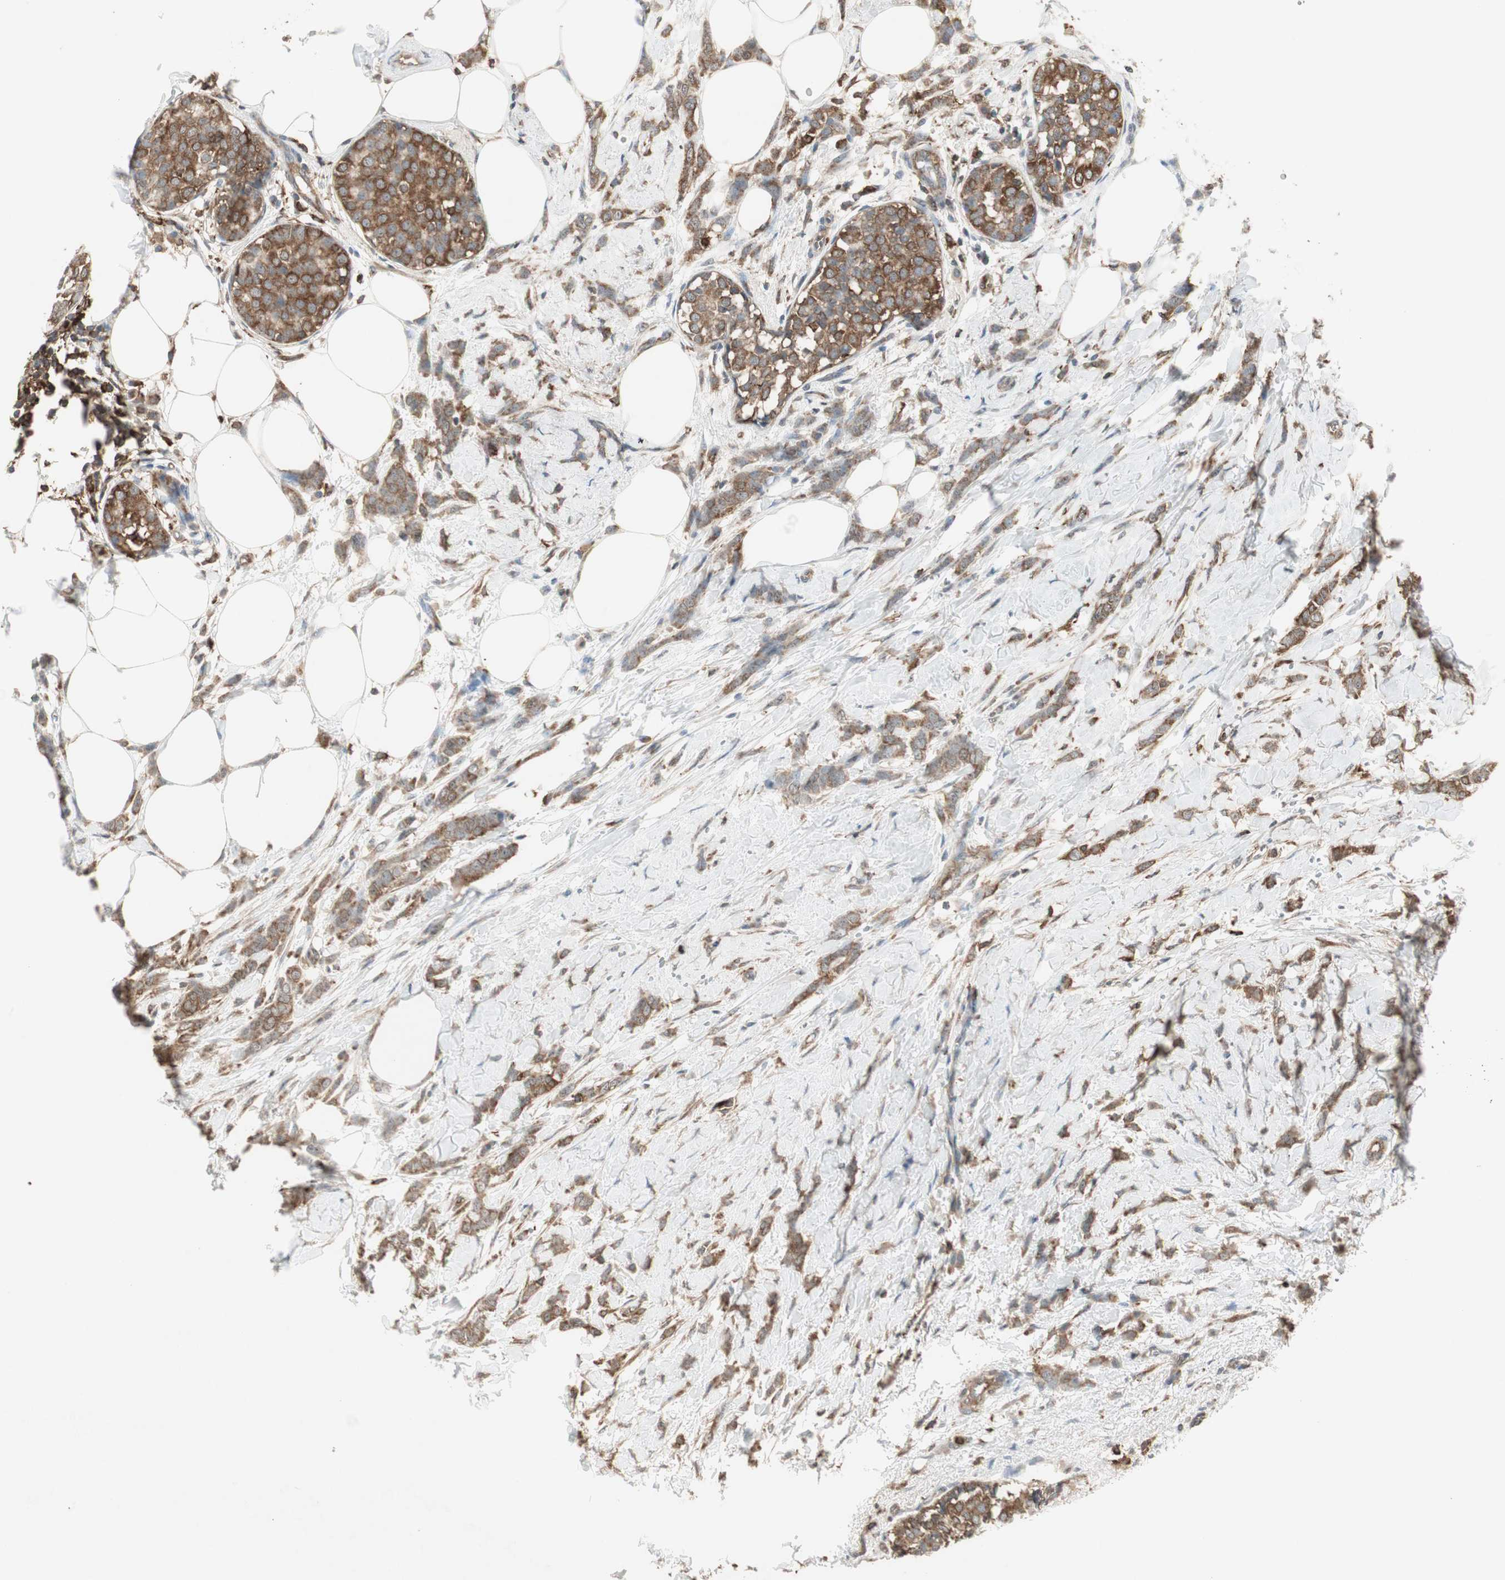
{"staining": {"intensity": "strong", "quantity": ">75%", "location": "cytoplasmic/membranous"}, "tissue": "breast cancer", "cell_type": "Tumor cells", "image_type": "cancer", "snomed": [{"axis": "morphology", "description": "Lobular carcinoma, in situ"}, {"axis": "morphology", "description": "Lobular carcinoma"}, {"axis": "topography", "description": "Breast"}], "caption": "A brown stain labels strong cytoplasmic/membranous expression of a protein in human lobular carcinoma in situ (breast) tumor cells.", "gene": "MMP3", "patient": {"sex": "female", "age": 41}}